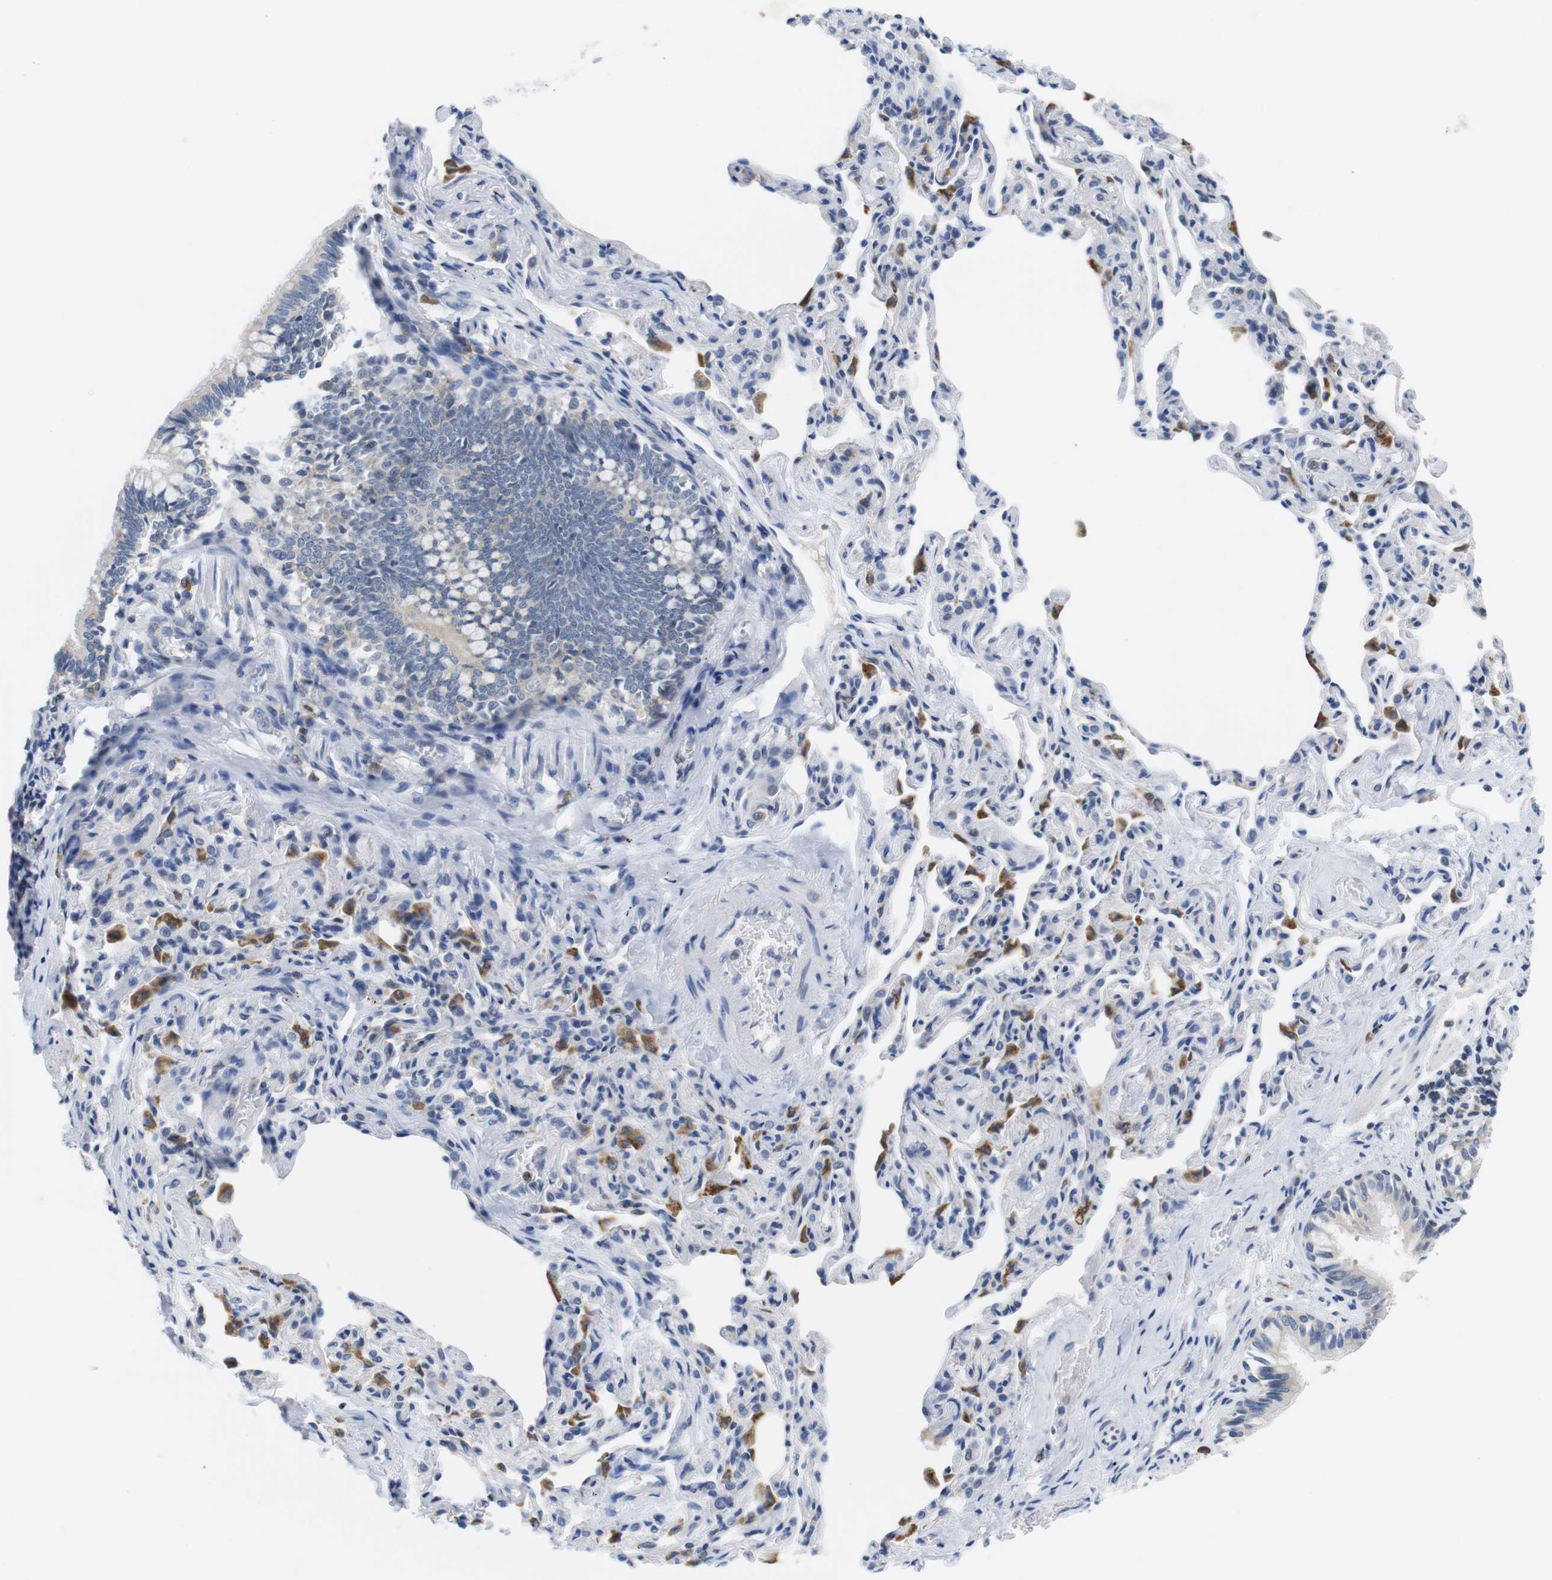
{"staining": {"intensity": "weak", "quantity": ">75%", "location": "cytoplasmic/membranous"}, "tissue": "bronchus", "cell_type": "Respiratory epithelial cells", "image_type": "normal", "snomed": [{"axis": "morphology", "description": "Normal tissue, NOS"}, {"axis": "topography", "description": "Bronchus"}, {"axis": "topography", "description": "Lung"}], "caption": "A low amount of weak cytoplasmic/membranous expression is identified in approximately >75% of respiratory epithelial cells in unremarkable bronchus.", "gene": "CNGA2", "patient": {"sex": "male", "age": 64}}